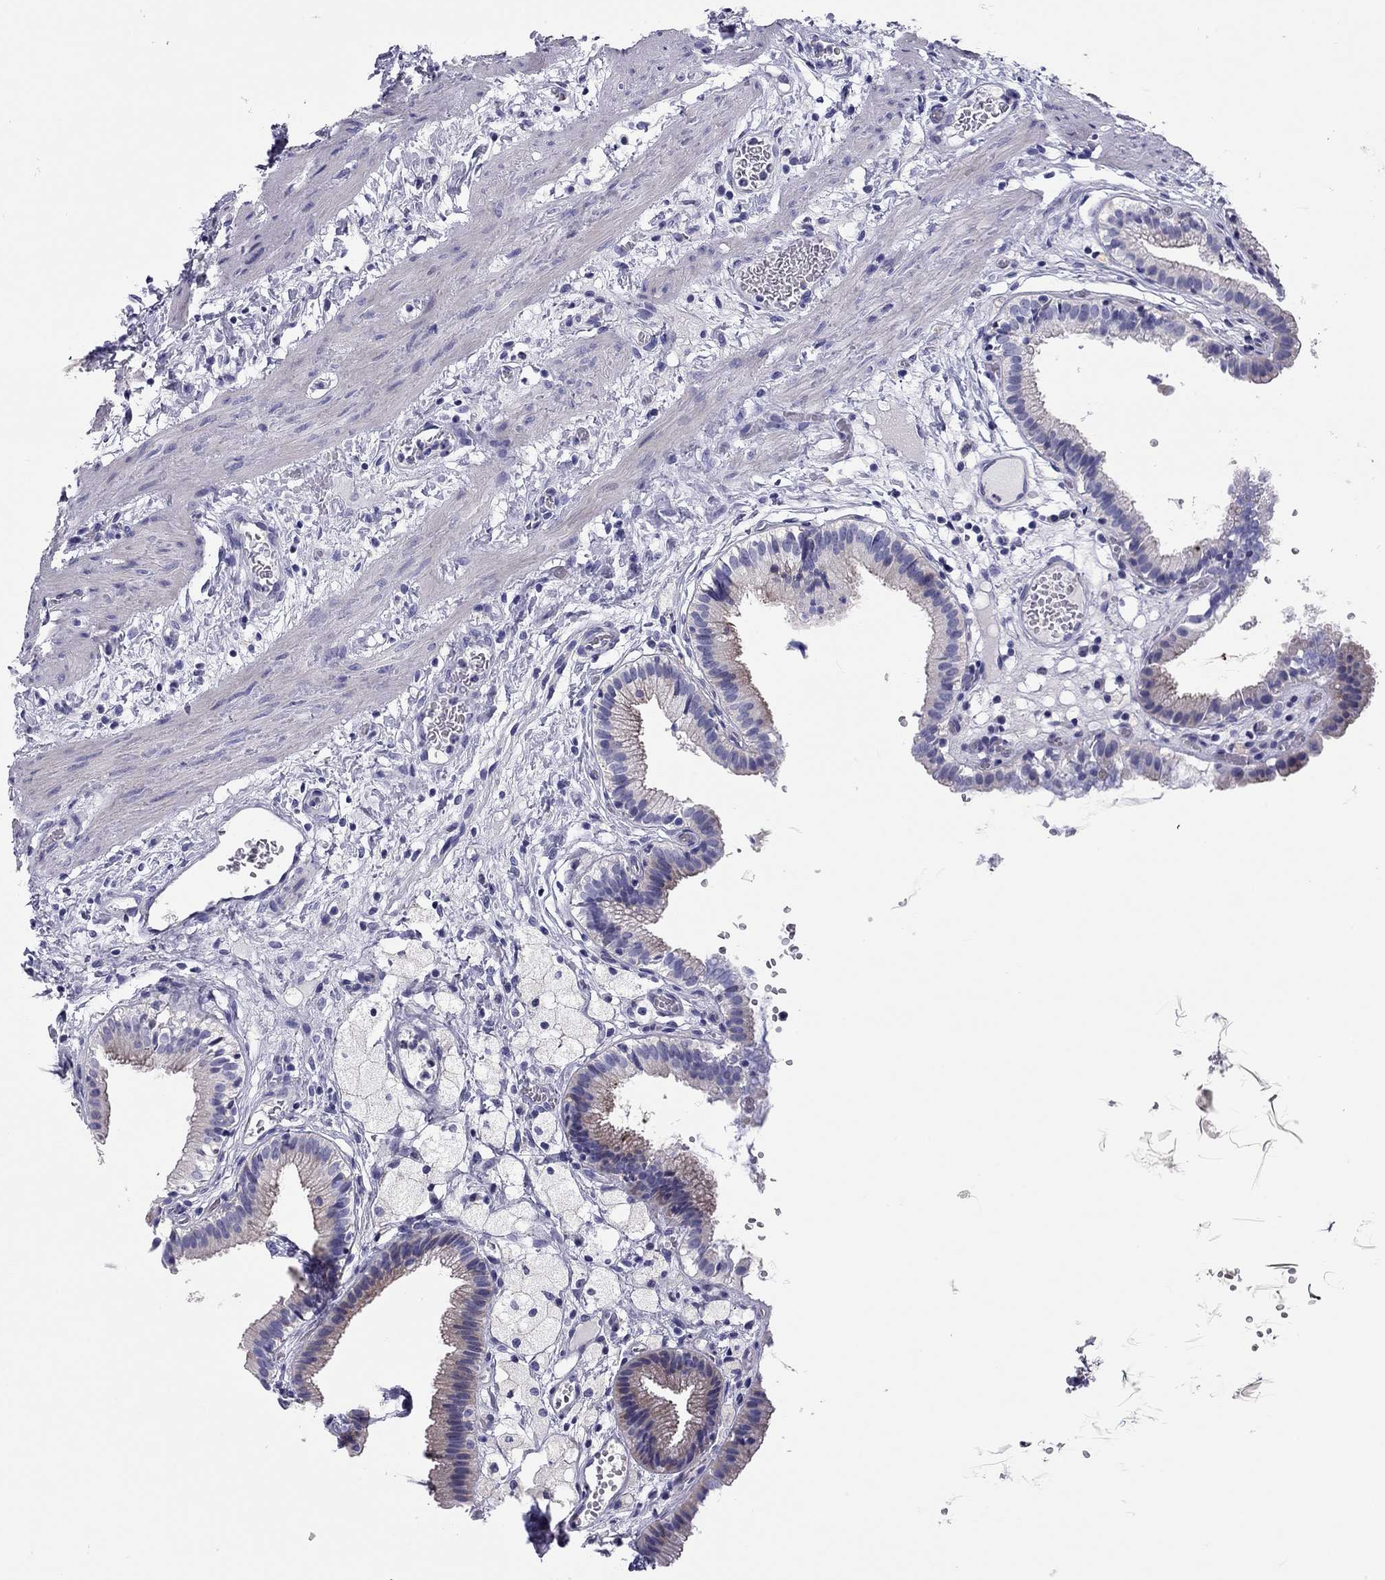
{"staining": {"intensity": "moderate", "quantity": "<25%", "location": "cytoplasmic/membranous"}, "tissue": "gallbladder", "cell_type": "Glandular cells", "image_type": "normal", "snomed": [{"axis": "morphology", "description": "Normal tissue, NOS"}, {"axis": "topography", "description": "Gallbladder"}], "caption": "Gallbladder stained with DAB (3,3'-diaminobenzidine) immunohistochemistry (IHC) exhibits low levels of moderate cytoplasmic/membranous expression in approximately <25% of glandular cells.", "gene": "SCARB1", "patient": {"sex": "female", "age": 24}}